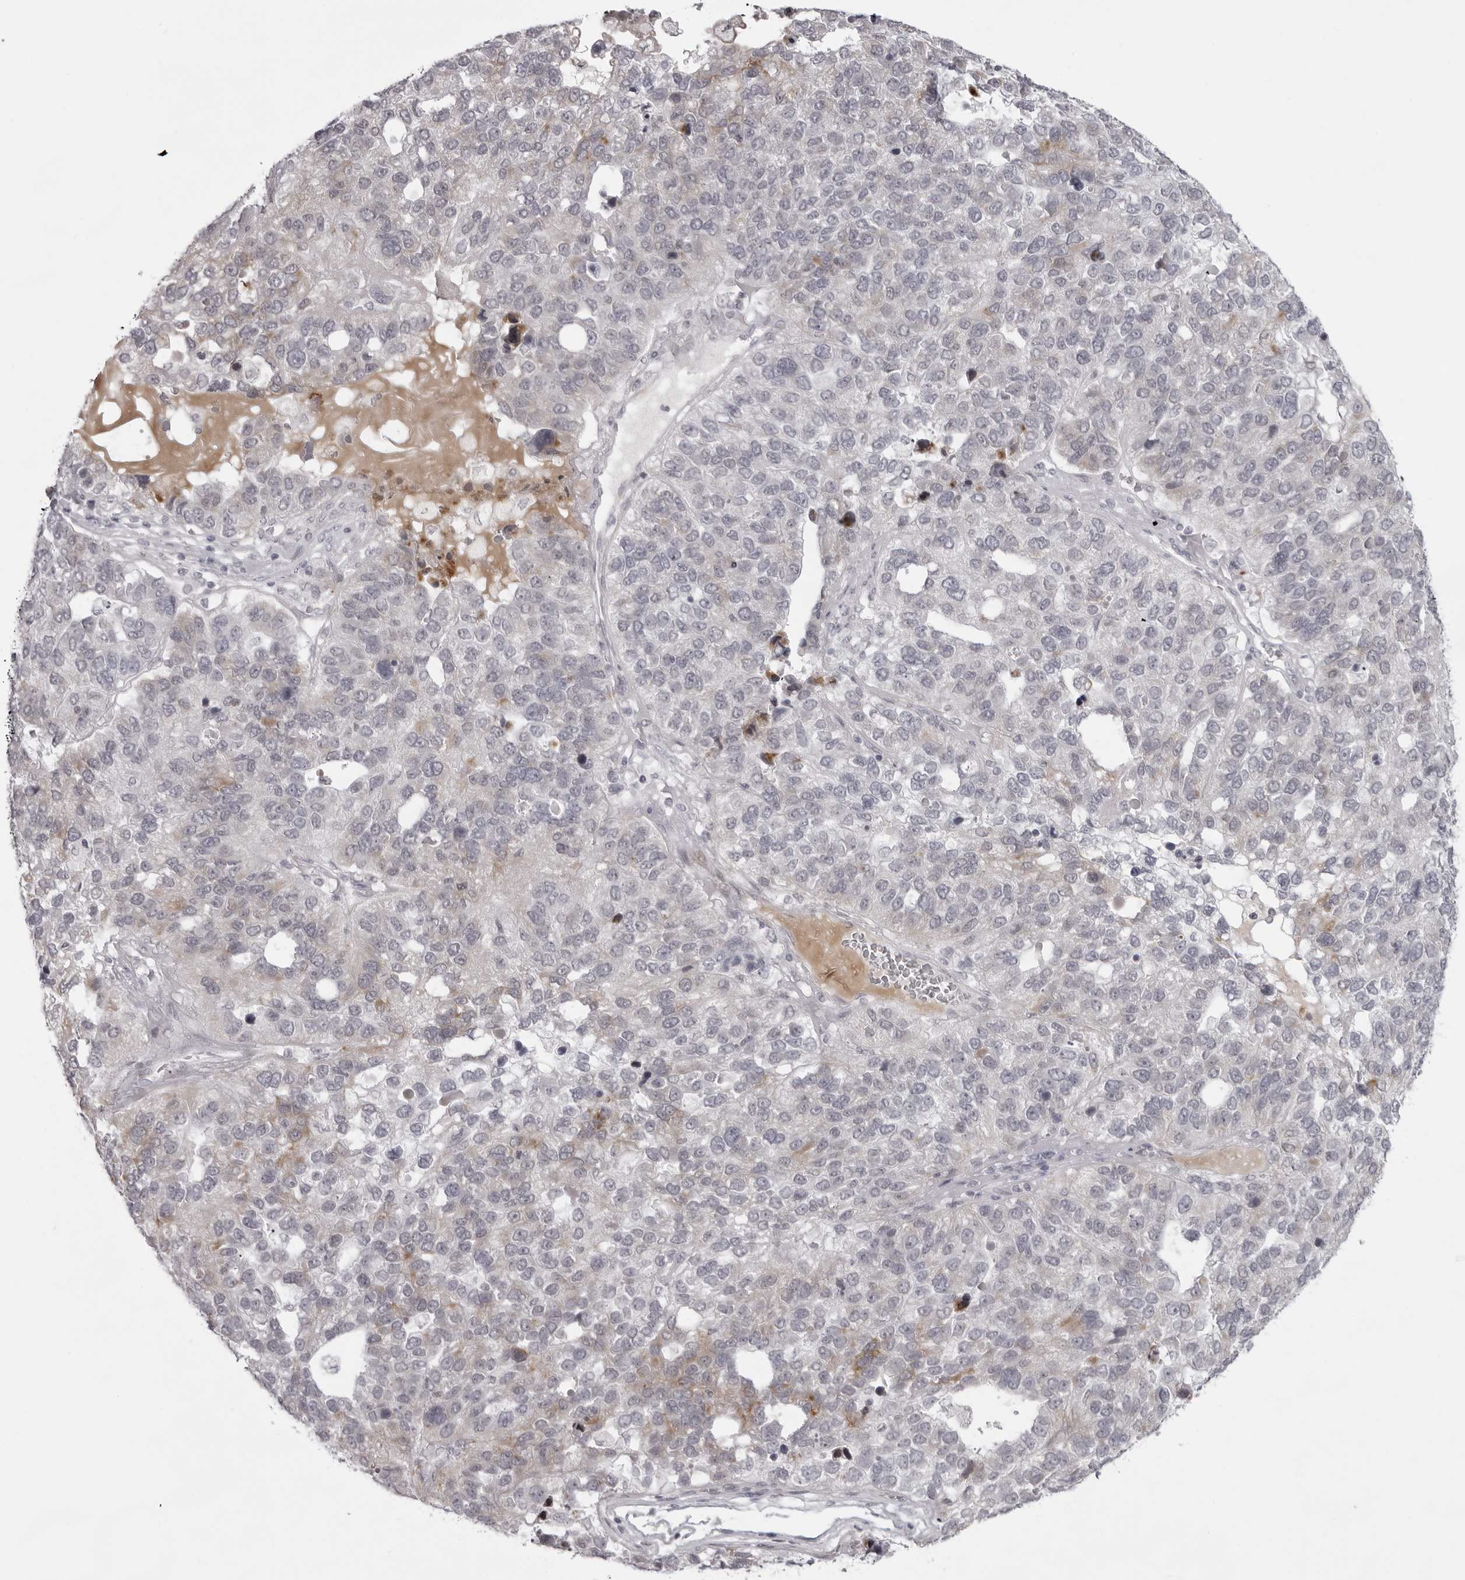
{"staining": {"intensity": "weak", "quantity": "<25%", "location": "cytoplasmic/membranous"}, "tissue": "pancreatic cancer", "cell_type": "Tumor cells", "image_type": "cancer", "snomed": [{"axis": "morphology", "description": "Adenocarcinoma, NOS"}, {"axis": "topography", "description": "Pancreas"}], "caption": "Micrograph shows no protein staining in tumor cells of pancreatic cancer (adenocarcinoma) tissue.", "gene": "NUDT18", "patient": {"sex": "female", "age": 61}}